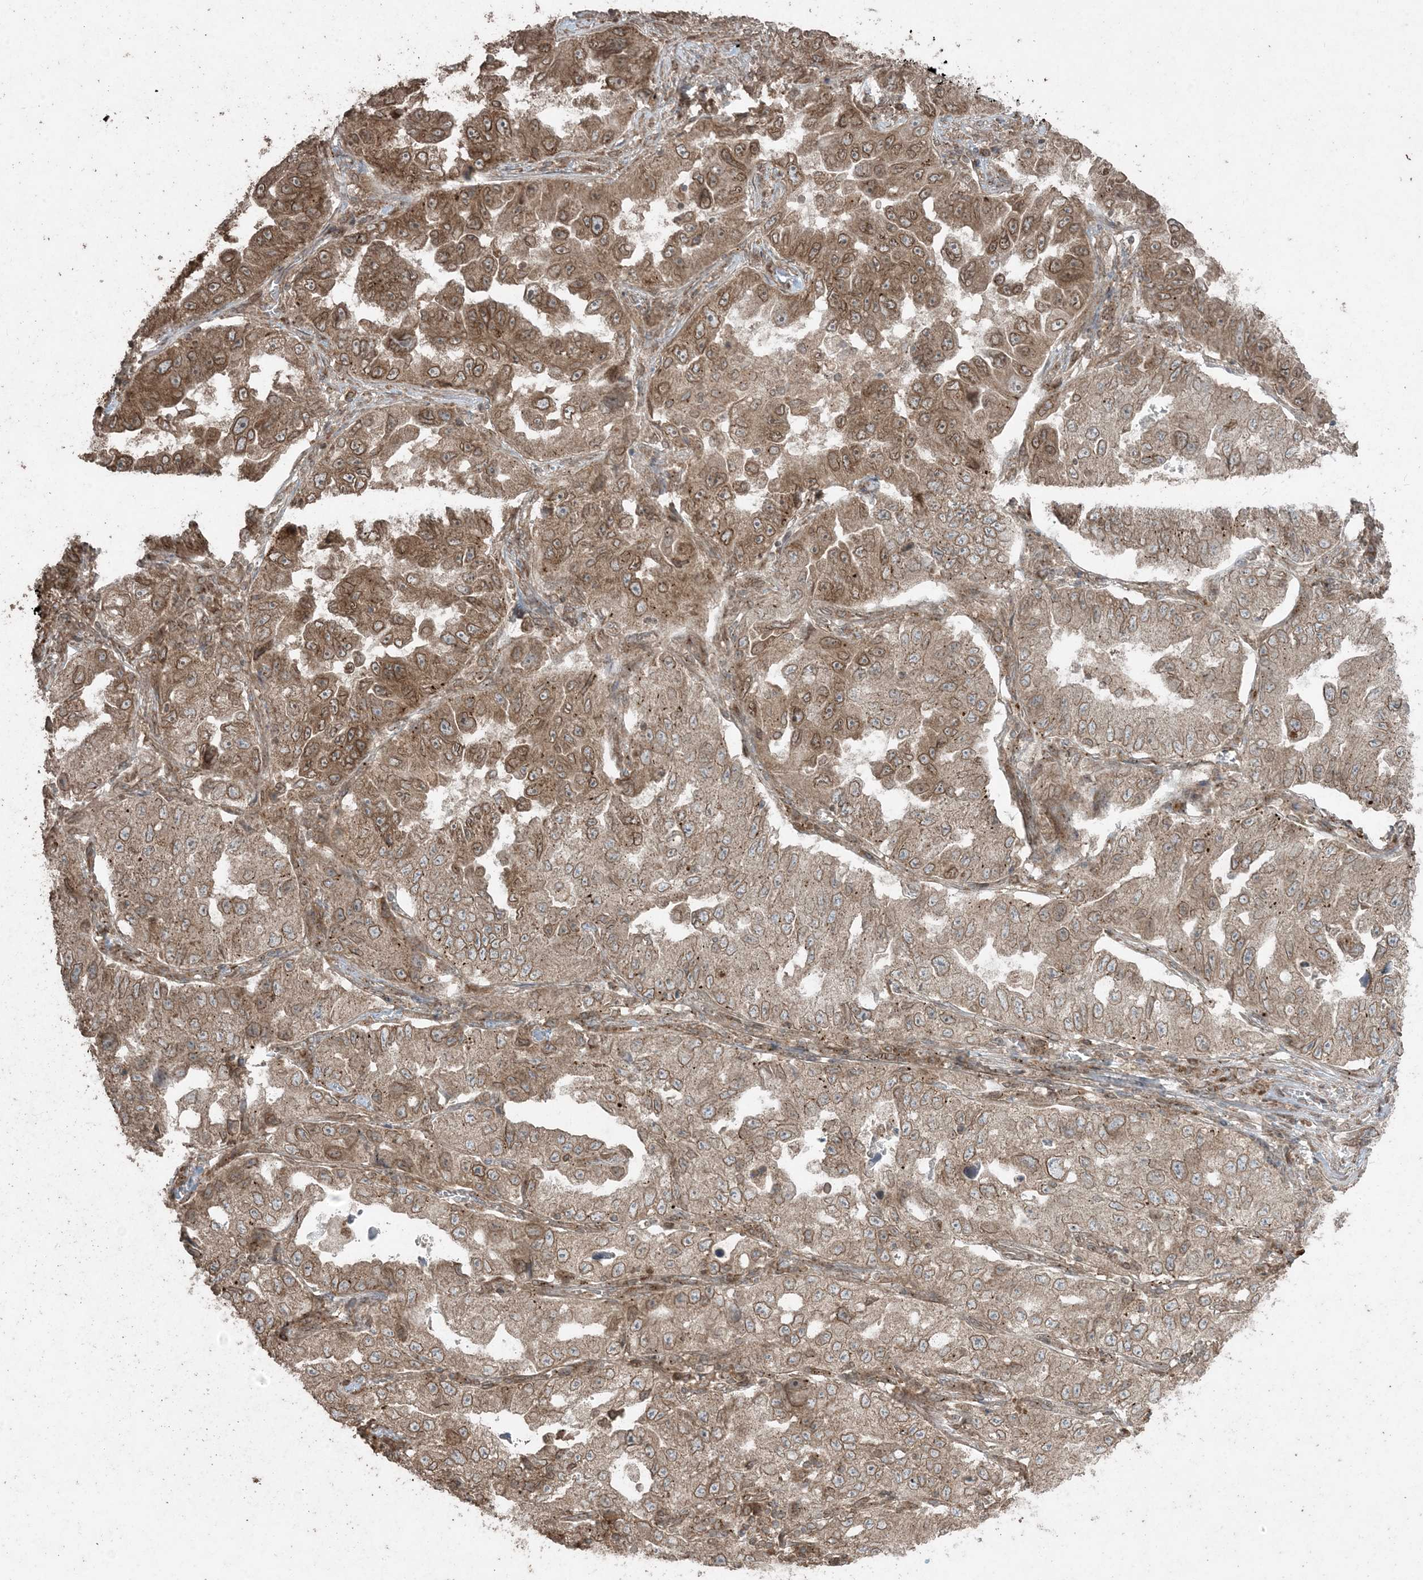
{"staining": {"intensity": "moderate", "quantity": ">75%", "location": "cytoplasmic/membranous,nuclear"}, "tissue": "lung cancer", "cell_type": "Tumor cells", "image_type": "cancer", "snomed": [{"axis": "morphology", "description": "Adenocarcinoma, NOS"}, {"axis": "topography", "description": "Lung"}], "caption": "Moderate cytoplasmic/membranous and nuclear staining for a protein is identified in approximately >75% of tumor cells of lung cancer (adenocarcinoma) using immunohistochemistry (IHC).", "gene": "DDX19B", "patient": {"sex": "female", "age": 51}}